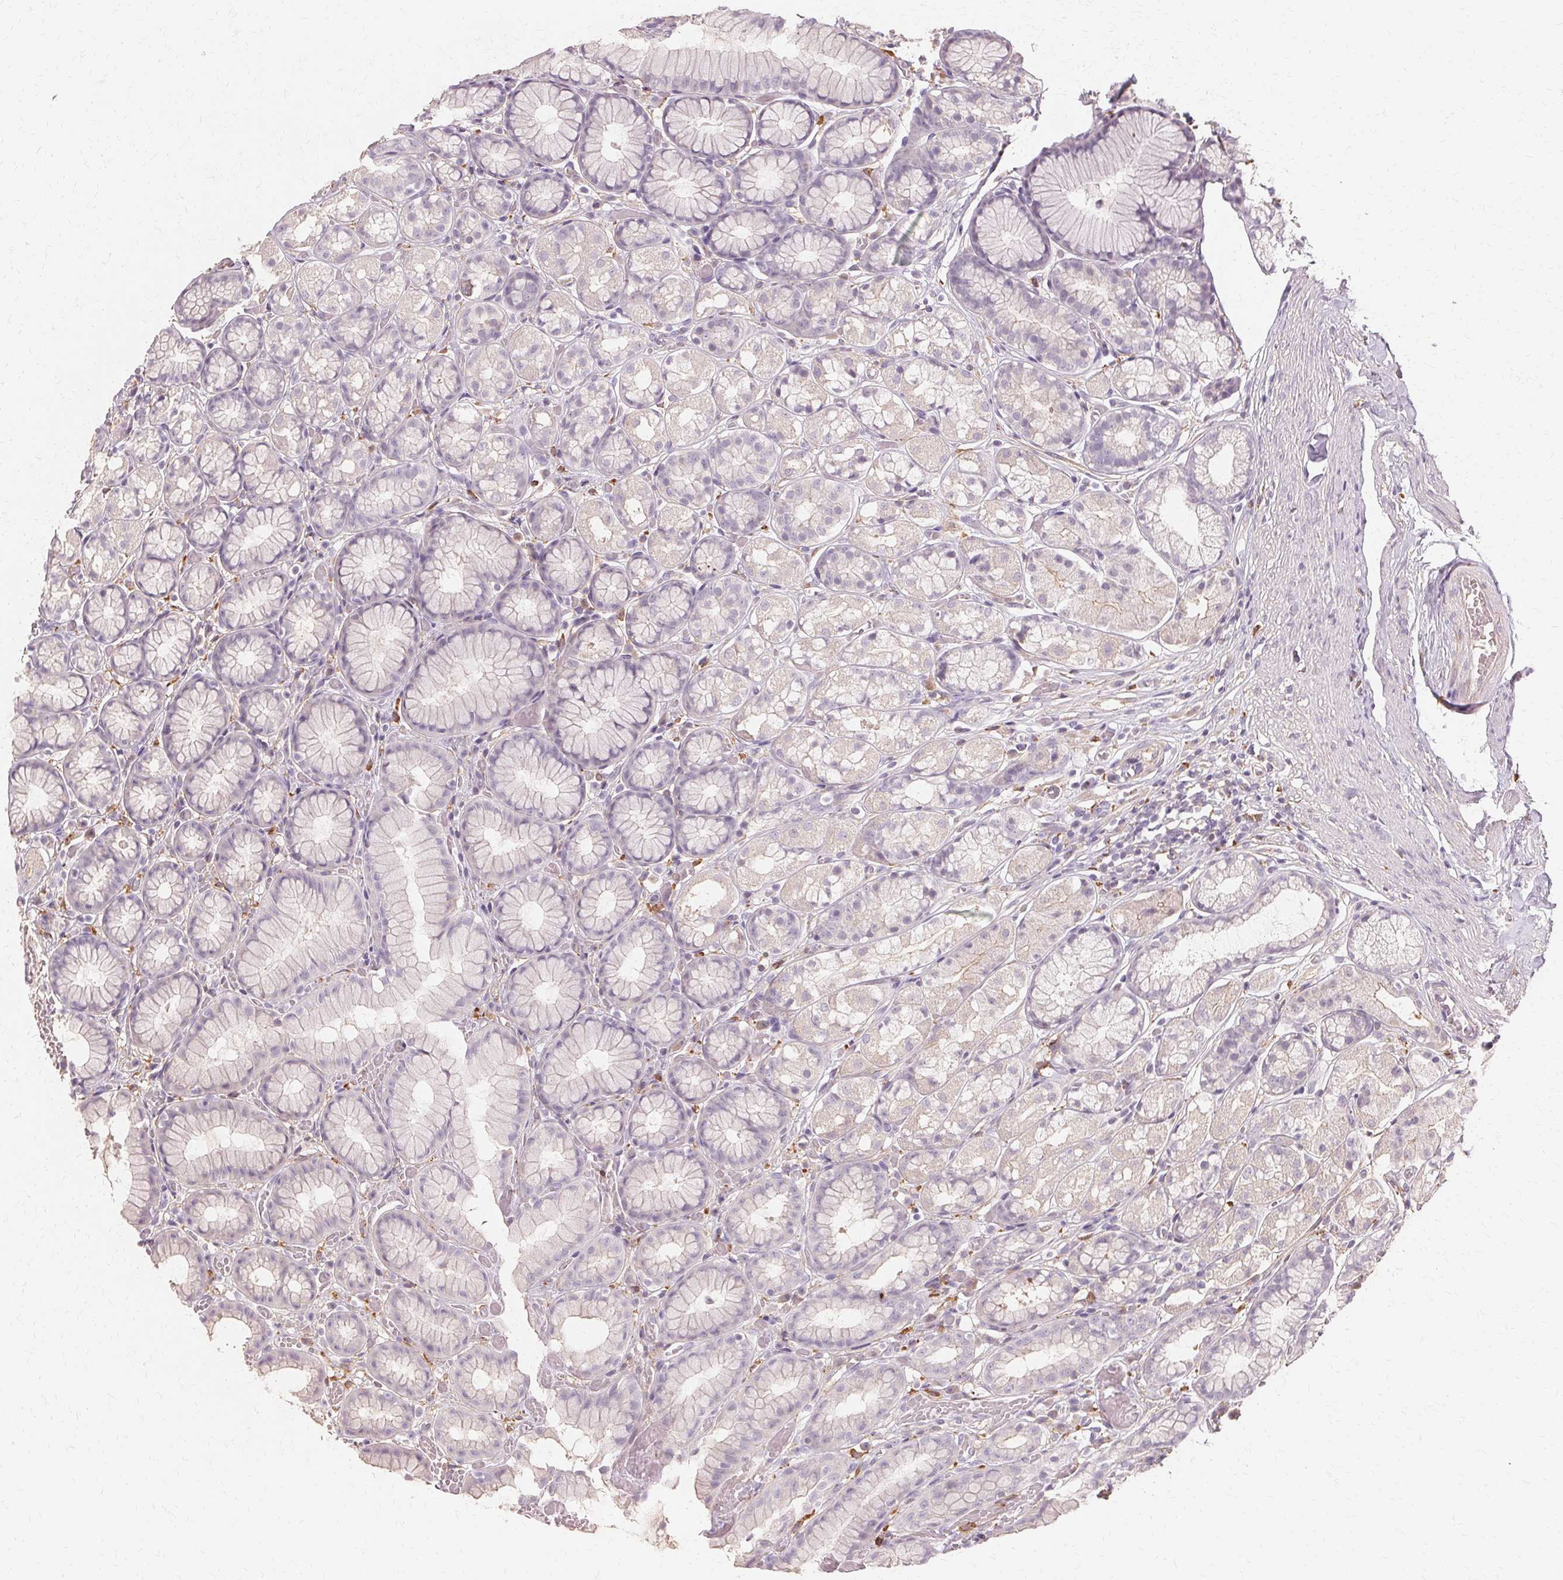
{"staining": {"intensity": "negative", "quantity": "none", "location": "none"}, "tissue": "stomach", "cell_type": "Glandular cells", "image_type": "normal", "snomed": [{"axis": "morphology", "description": "Normal tissue, NOS"}, {"axis": "topography", "description": "Smooth muscle"}, {"axis": "topography", "description": "Stomach"}], "caption": "Micrograph shows no significant protein staining in glandular cells of normal stomach. The staining is performed using DAB brown chromogen with nuclei counter-stained in using hematoxylin.", "gene": "IFNGR1", "patient": {"sex": "male", "age": 70}}